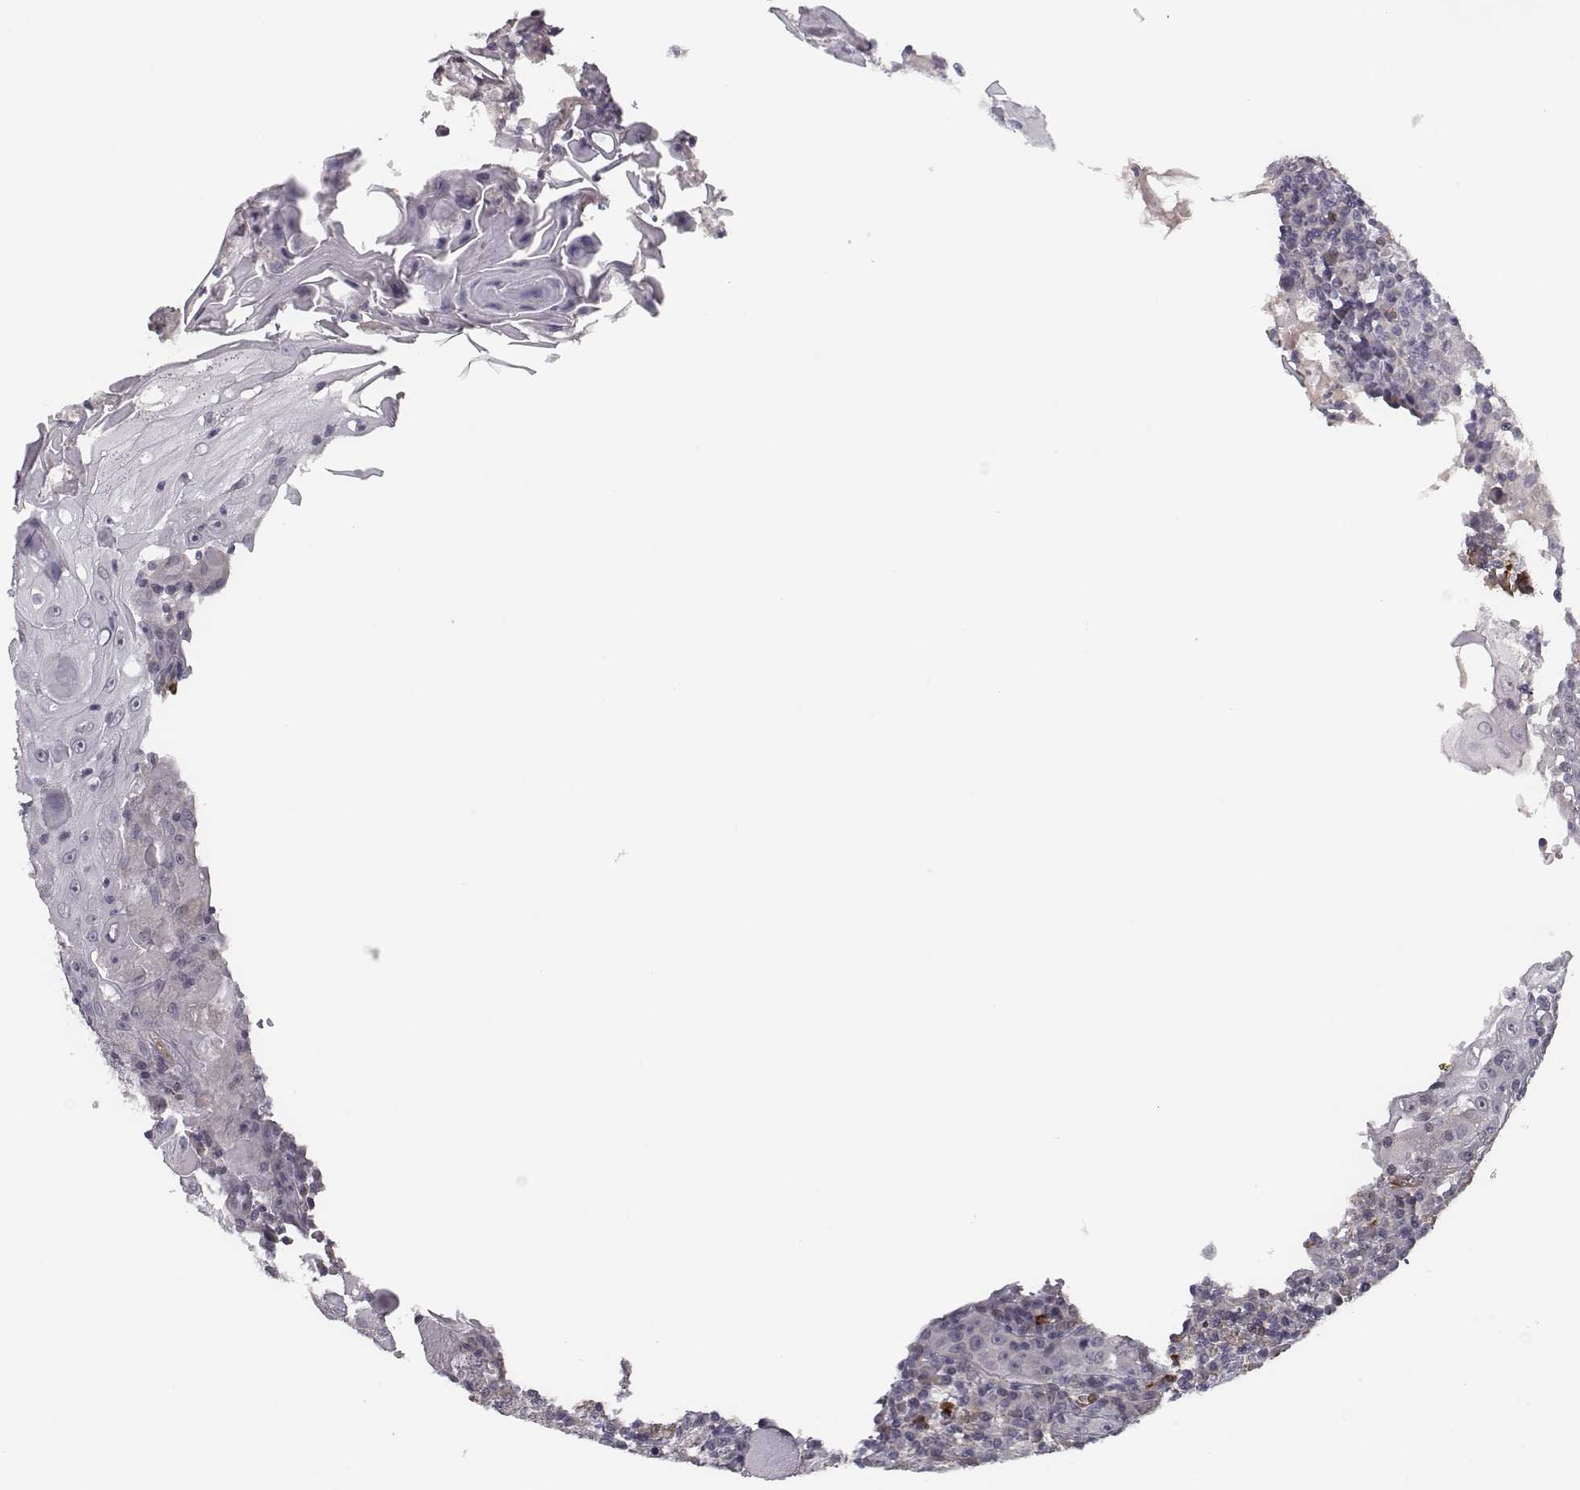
{"staining": {"intensity": "negative", "quantity": "none", "location": "none"}, "tissue": "head and neck cancer", "cell_type": "Tumor cells", "image_type": "cancer", "snomed": [{"axis": "morphology", "description": "Squamous cell carcinoma, NOS"}, {"axis": "topography", "description": "Head-Neck"}], "caption": "IHC of squamous cell carcinoma (head and neck) demonstrates no positivity in tumor cells.", "gene": "ISYNA1", "patient": {"sex": "male", "age": 52}}